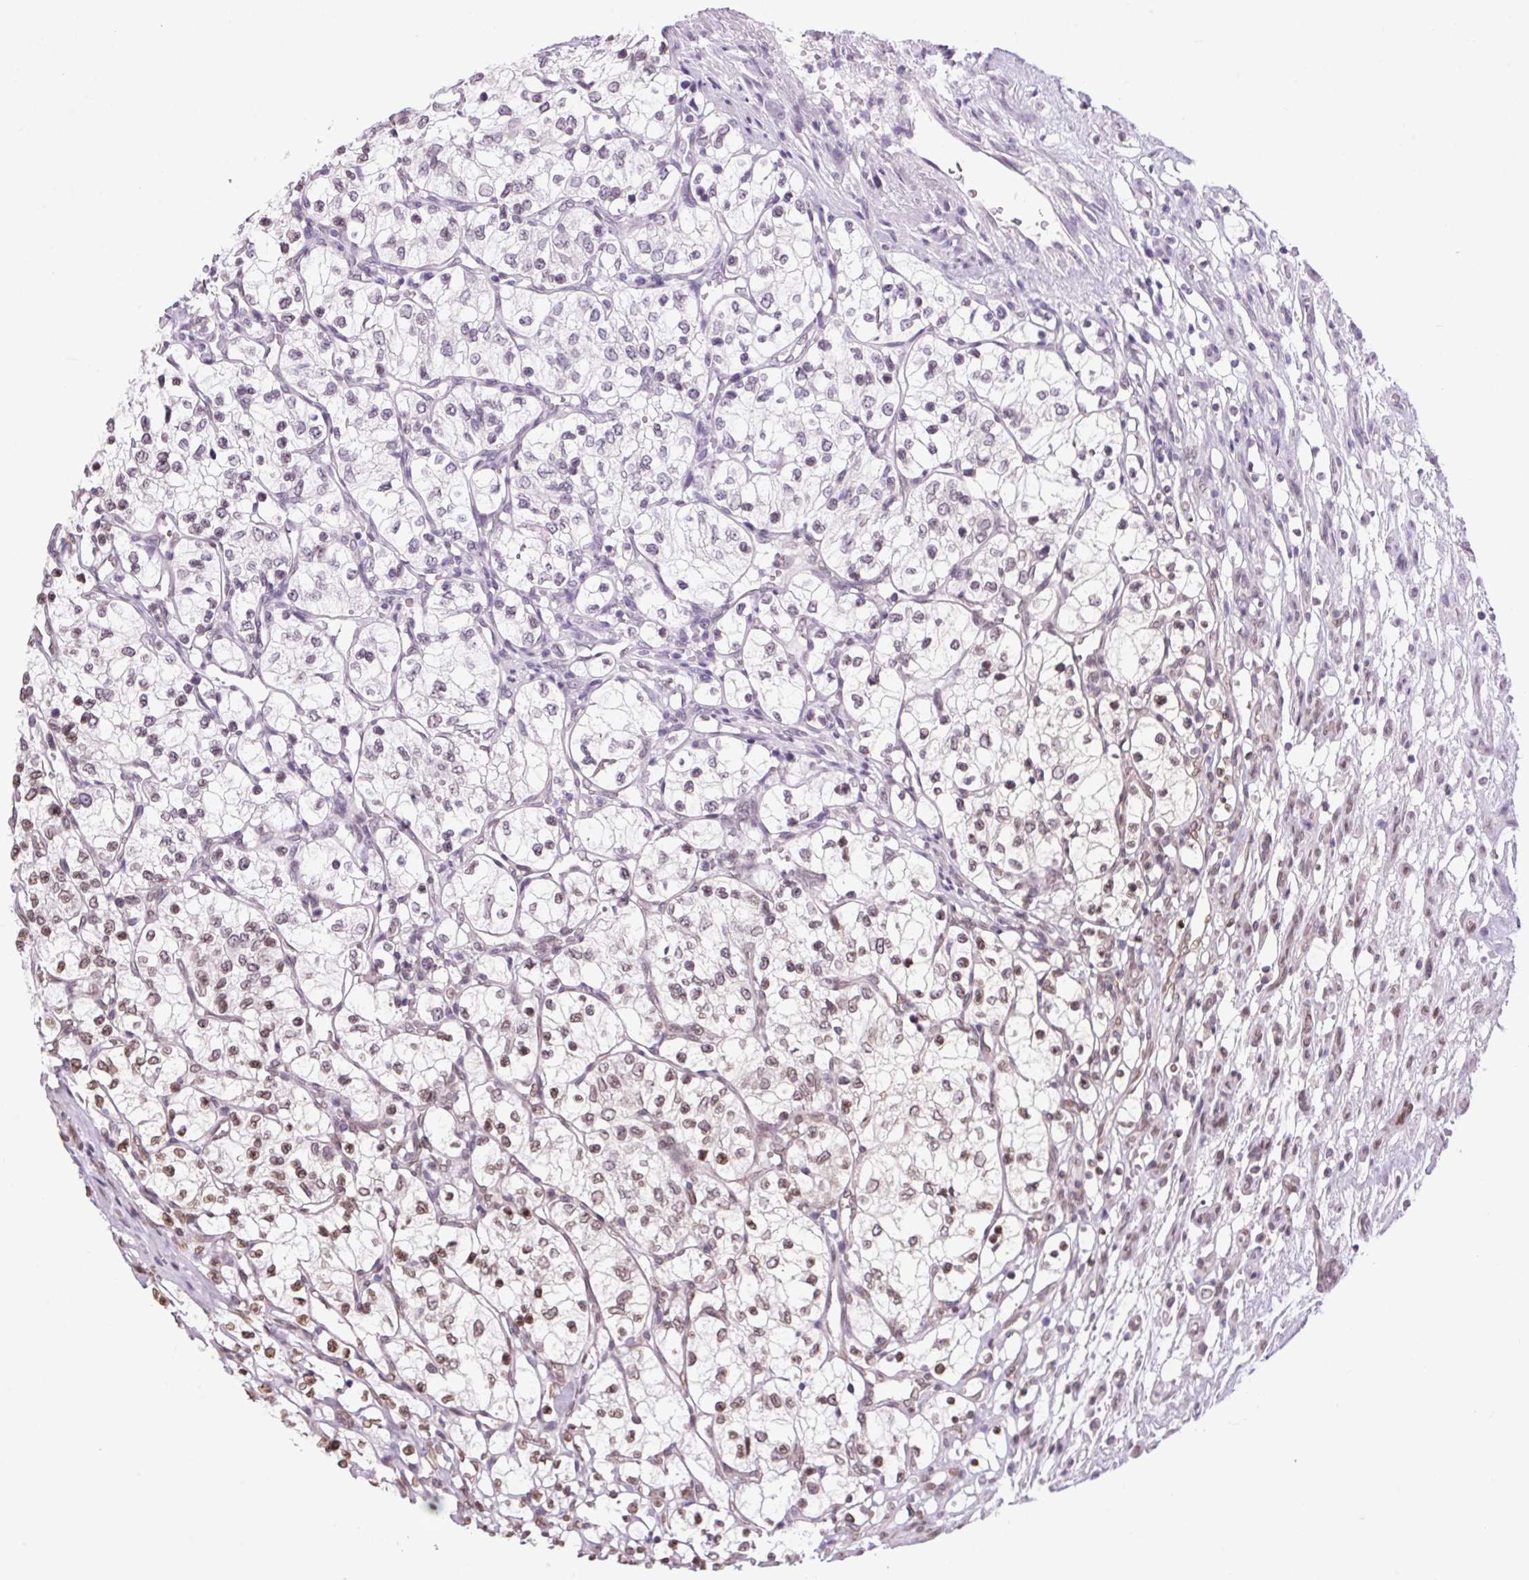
{"staining": {"intensity": "moderate", "quantity": "25%-75%", "location": "nuclear"}, "tissue": "renal cancer", "cell_type": "Tumor cells", "image_type": "cancer", "snomed": [{"axis": "morphology", "description": "Adenocarcinoma, NOS"}, {"axis": "topography", "description": "Kidney"}], "caption": "Adenocarcinoma (renal) stained for a protein (brown) shows moderate nuclear positive expression in about 25%-75% of tumor cells.", "gene": "TMEM175", "patient": {"sex": "female", "age": 69}}